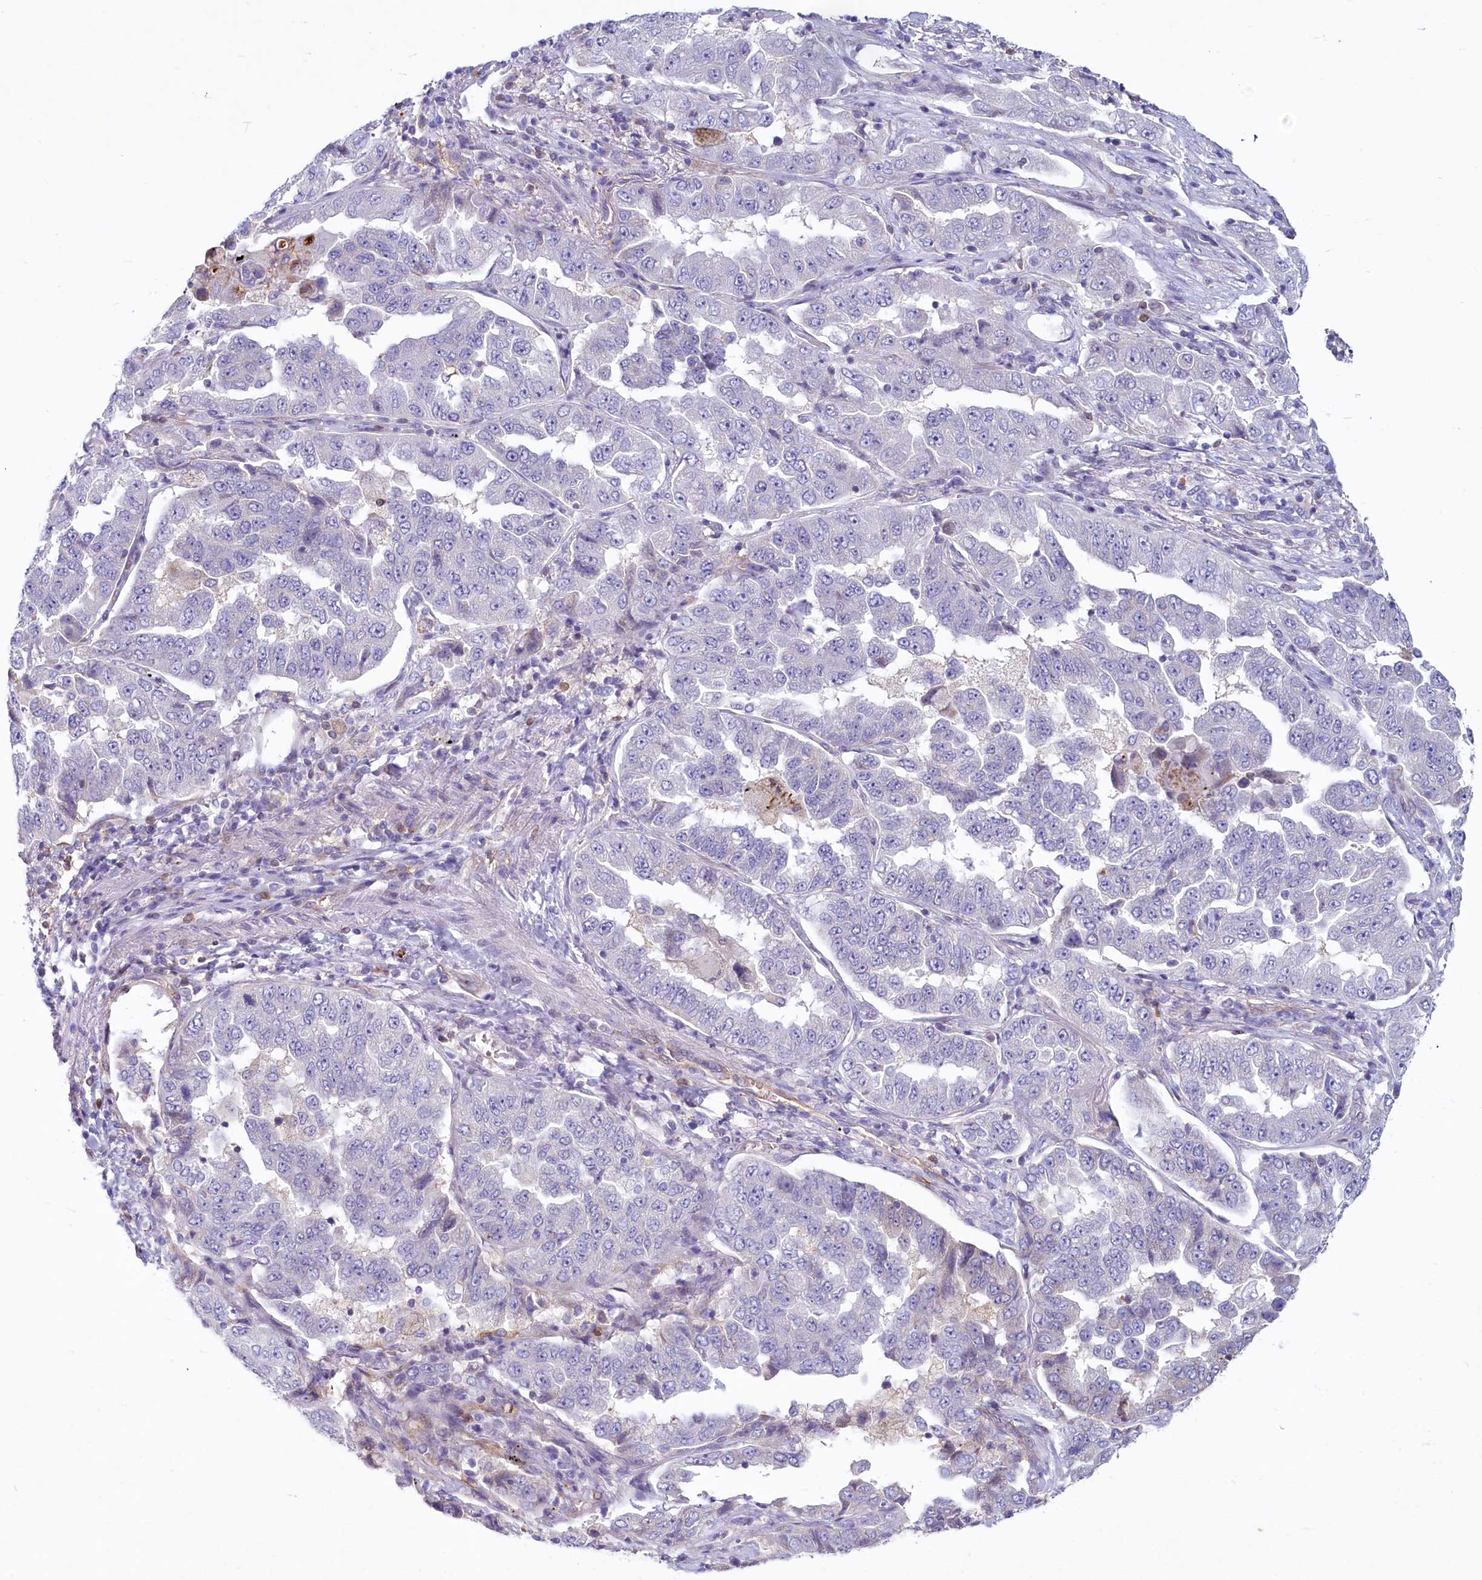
{"staining": {"intensity": "negative", "quantity": "none", "location": "none"}, "tissue": "lung cancer", "cell_type": "Tumor cells", "image_type": "cancer", "snomed": [{"axis": "morphology", "description": "Adenocarcinoma, NOS"}, {"axis": "topography", "description": "Lung"}], "caption": "The IHC histopathology image has no significant positivity in tumor cells of lung adenocarcinoma tissue.", "gene": "LMOD3", "patient": {"sex": "female", "age": 51}}